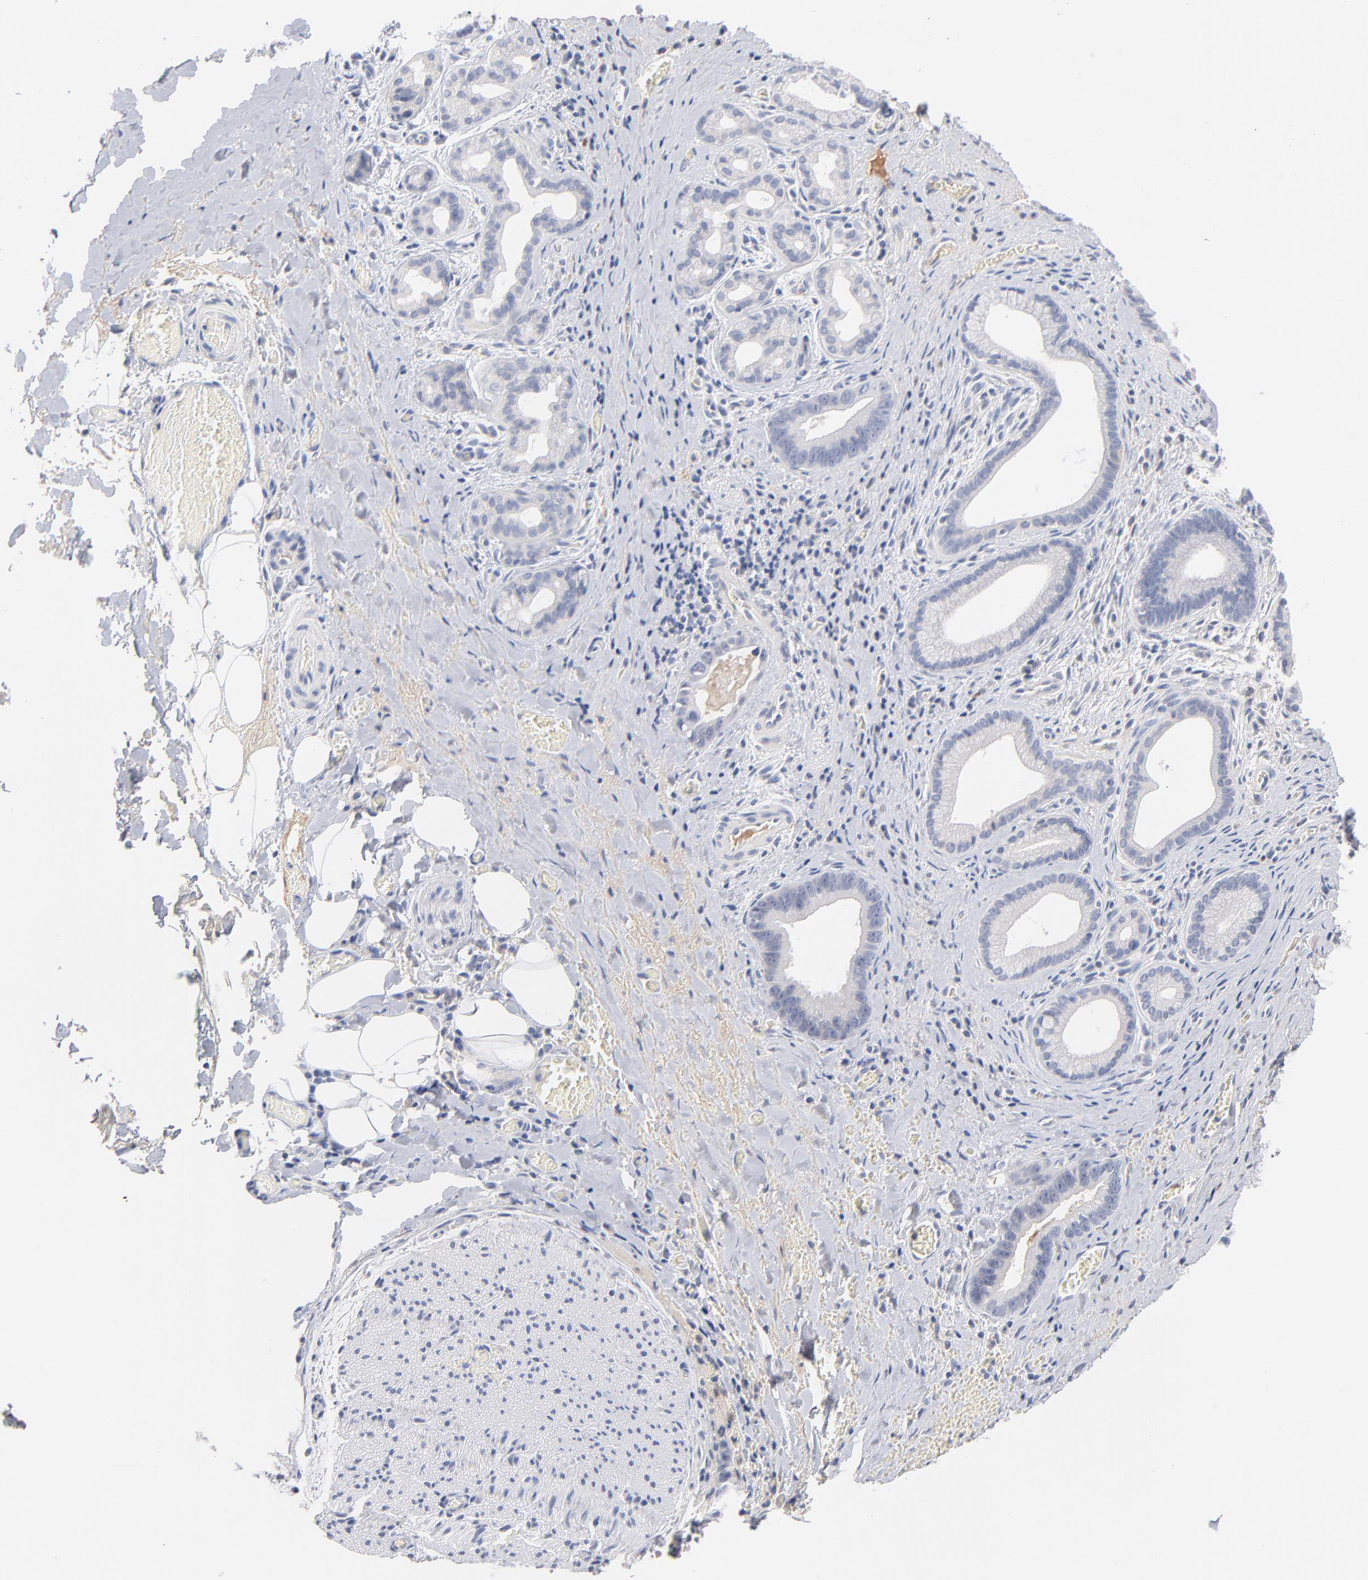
{"staining": {"intensity": "negative", "quantity": "none", "location": "none"}, "tissue": "liver cancer", "cell_type": "Tumor cells", "image_type": "cancer", "snomed": [{"axis": "morphology", "description": "Cholangiocarcinoma"}, {"axis": "topography", "description": "Liver"}], "caption": "Protein analysis of liver cholangiocarcinoma exhibits no significant expression in tumor cells.", "gene": "F12", "patient": {"sex": "female", "age": 55}}